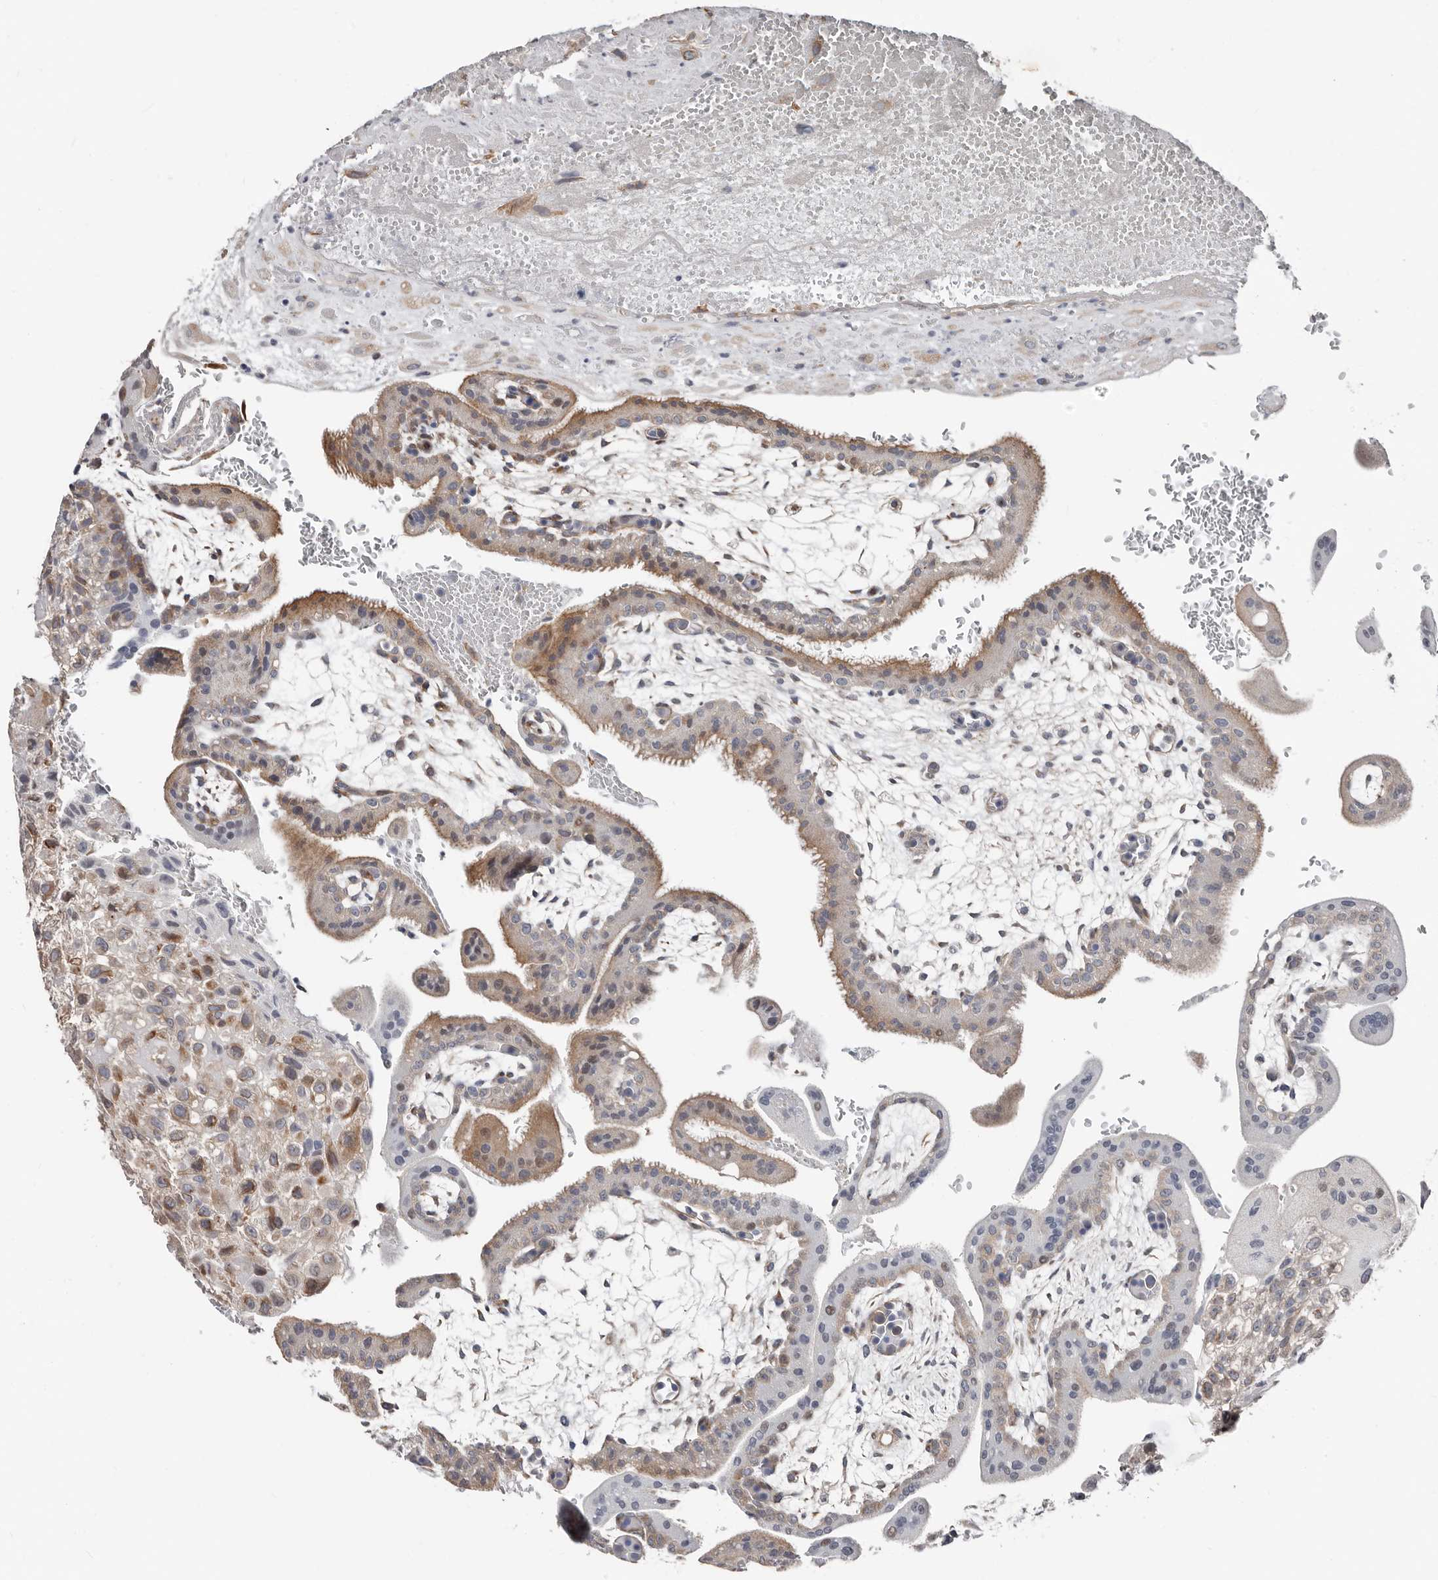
{"staining": {"intensity": "weak", "quantity": "<25%", "location": "cytoplasmic/membranous"}, "tissue": "placenta", "cell_type": "Decidual cells", "image_type": "normal", "snomed": [{"axis": "morphology", "description": "Normal tissue, NOS"}, {"axis": "topography", "description": "Placenta"}], "caption": "IHC of unremarkable human placenta exhibits no expression in decidual cells.", "gene": "ASRGL1", "patient": {"sex": "female", "age": 35}}